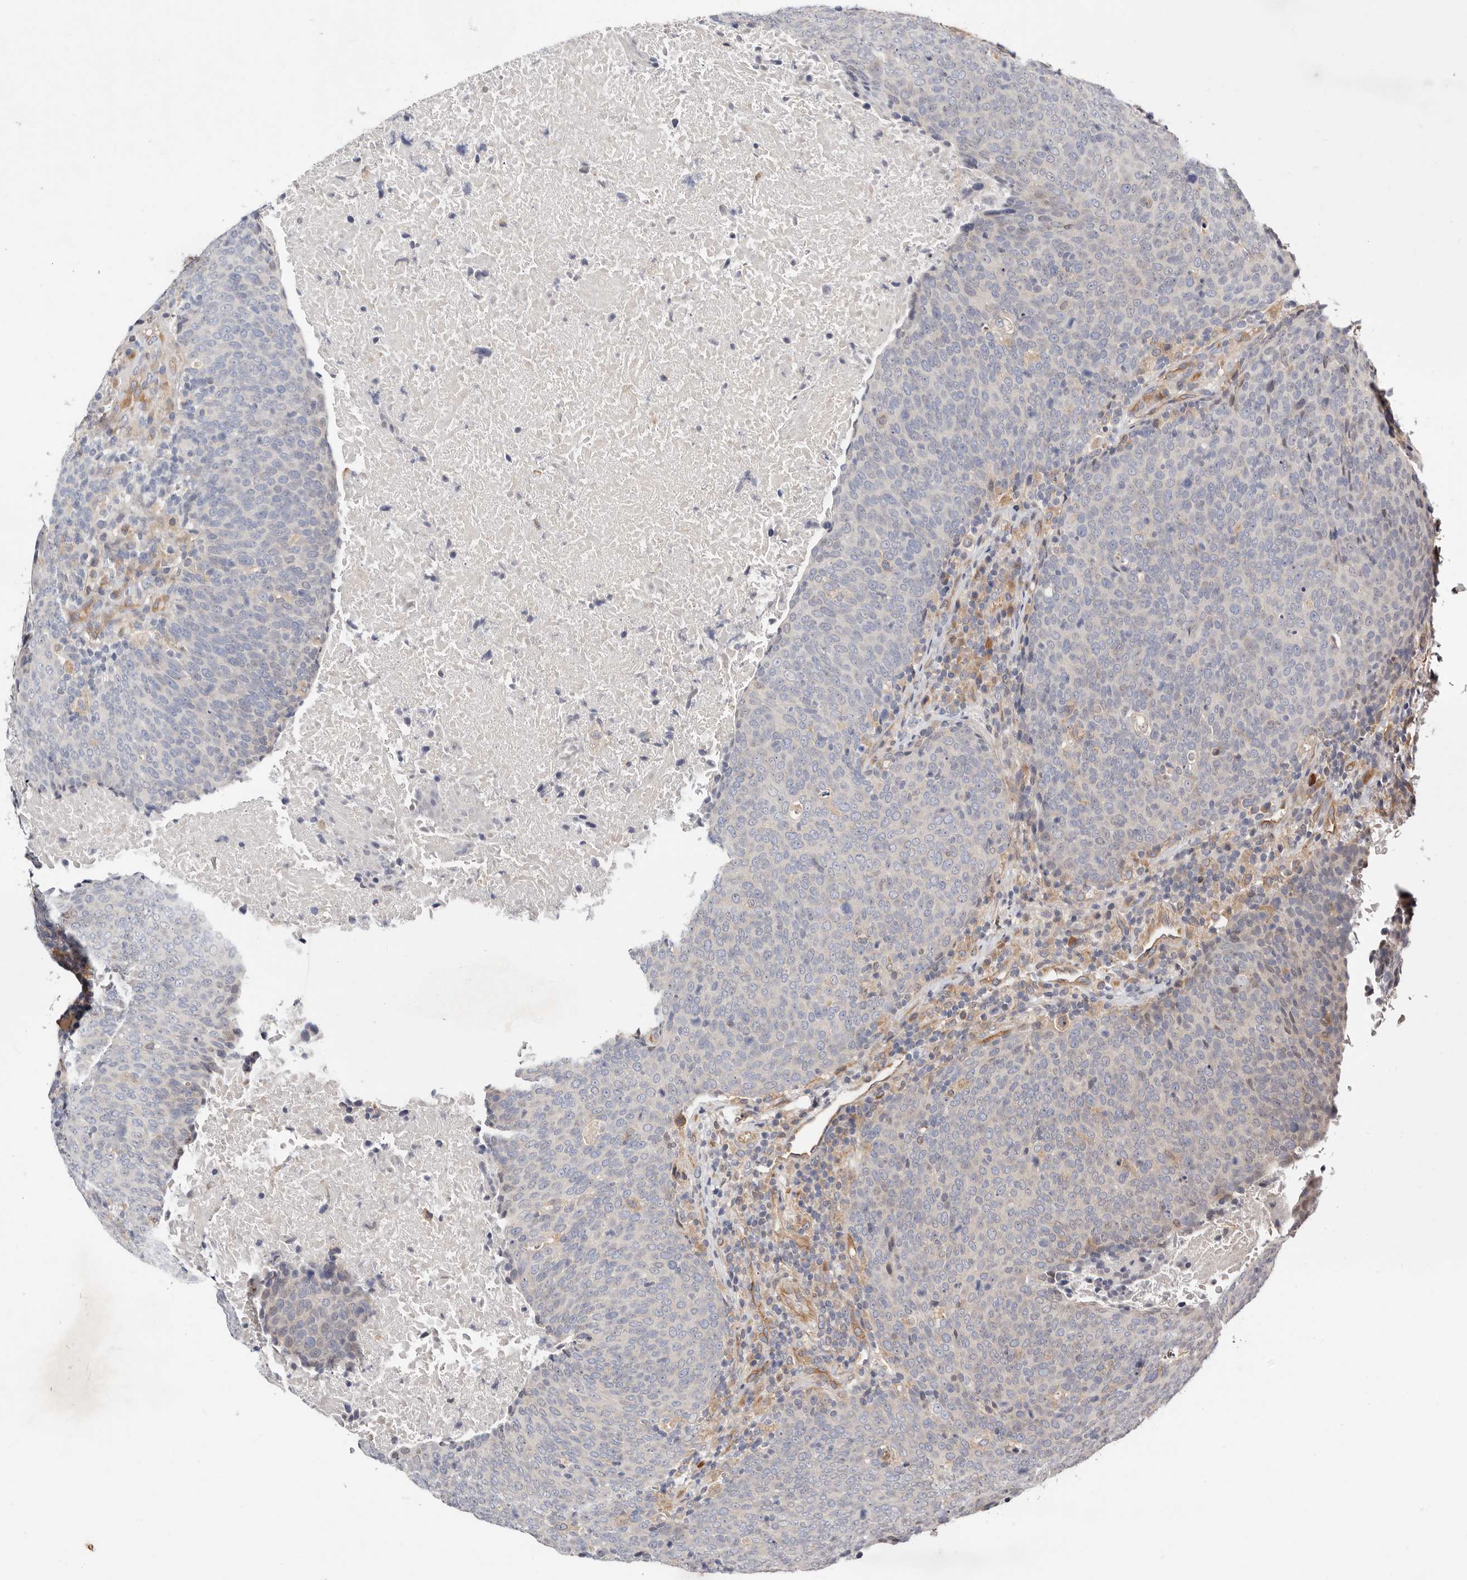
{"staining": {"intensity": "negative", "quantity": "none", "location": "none"}, "tissue": "head and neck cancer", "cell_type": "Tumor cells", "image_type": "cancer", "snomed": [{"axis": "morphology", "description": "Squamous cell carcinoma, NOS"}, {"axis": "morphology", "description": "Squamous cell carcinoma, metastatic, NOS"}, {"axis": "topography", "description": "Lymph node"}, {"axis": "topography", "description": "Head-Neck"}], "caption": "Immunohistochemistry (IHC) of human head and neck cancer (squamous cell carcinoma) shows no positivity in tumor cells.", "gene": "MACF1", "patient": {"sex": "male", "age": 62}}